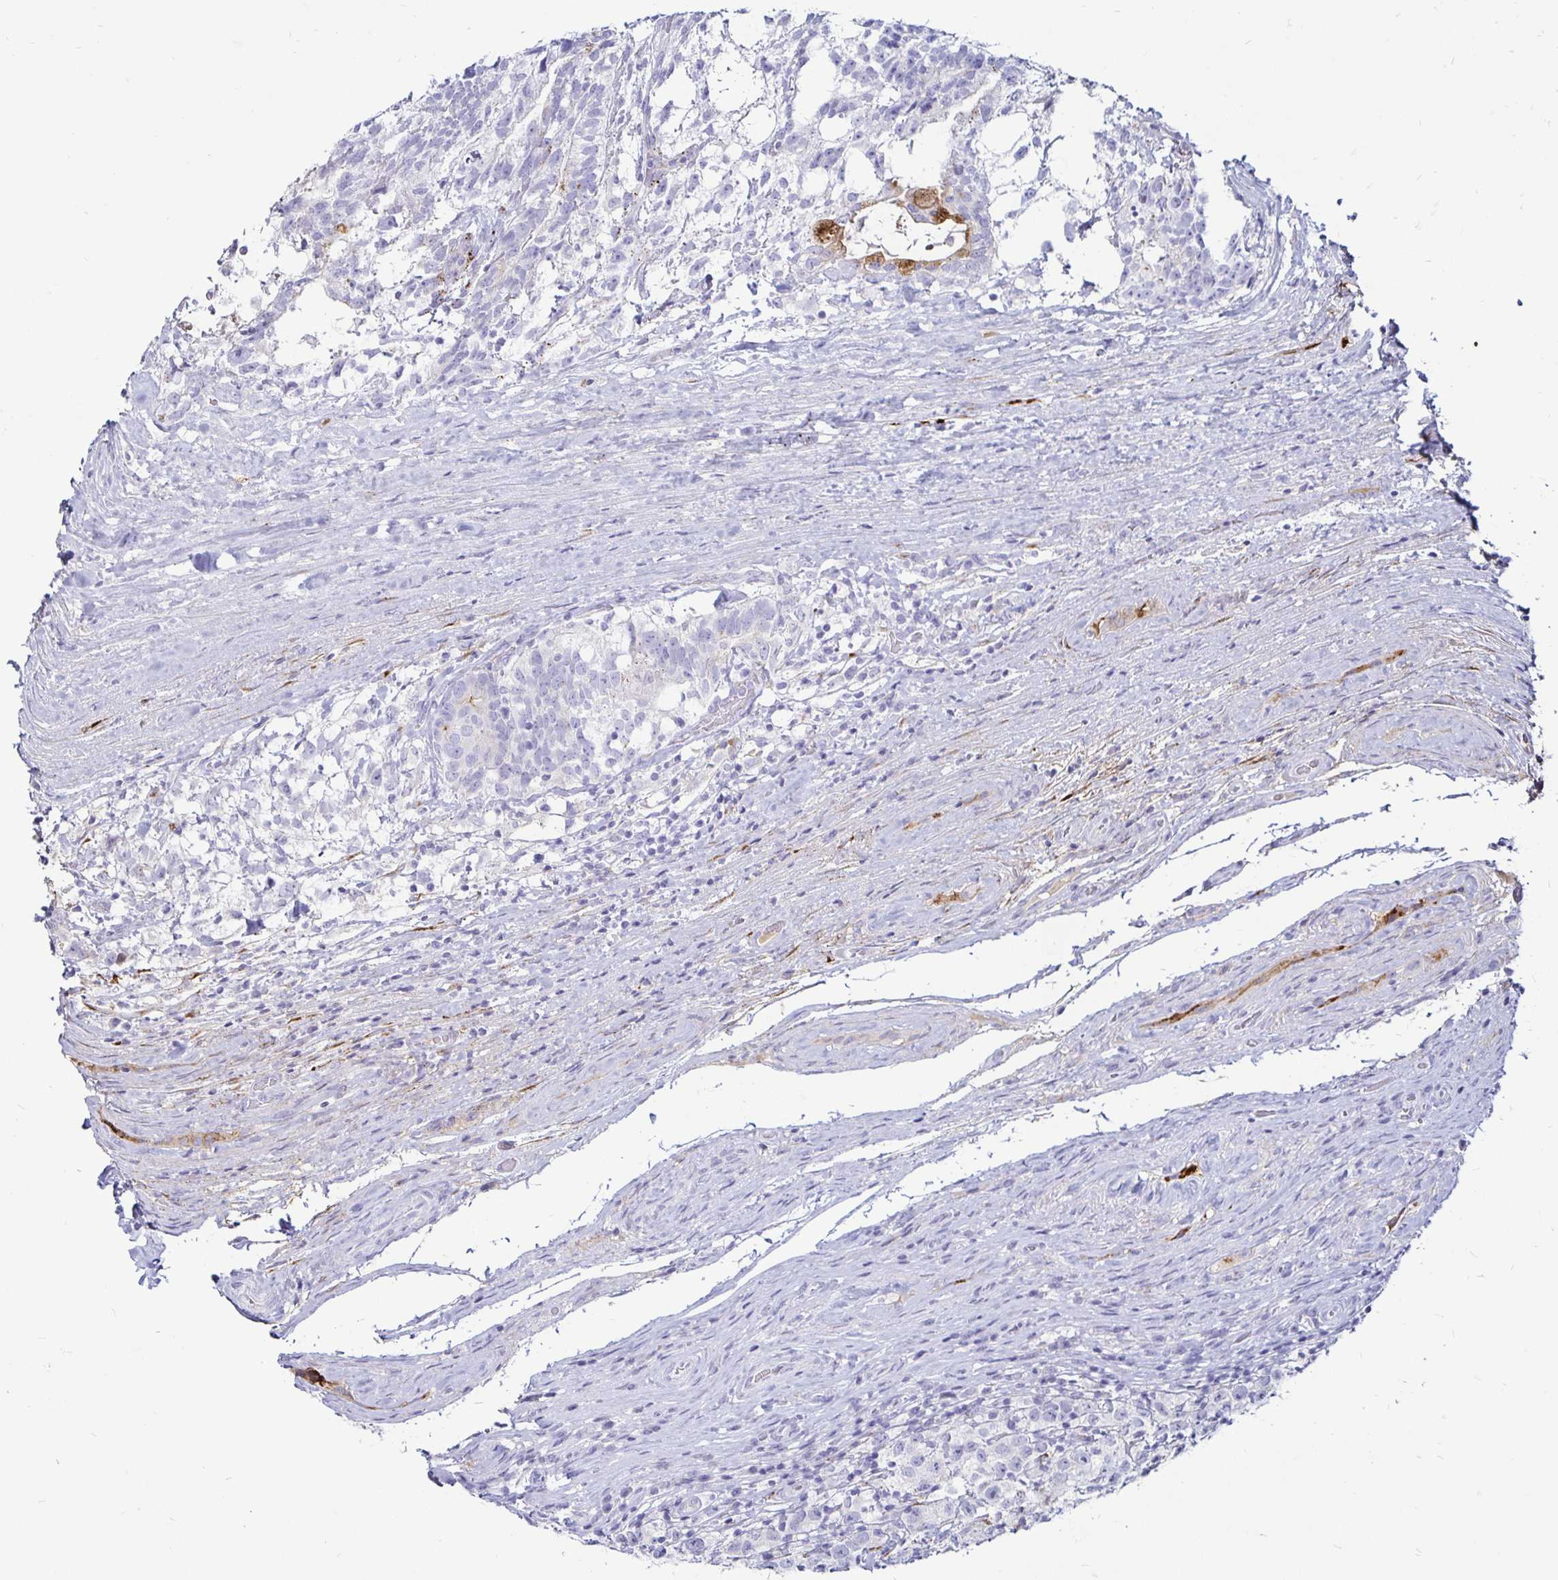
{"staining": {"intensity": "moderate", "quantity": "<25%", "location": "cytoplasmic/membranous"}, "tissue": "testis cancer", "cell_type": "Tumor cells", "image_type": "cancer", "snomed": [{"axis": "morphology", "description": "Seminoma, NOS"}, {"axis": "morphology", "description": "Carcinoma, Embryonal, NOS"}, {"axis": "topography", "description": "Testis"}], "caption": "A low amount of moderate cytoplasmic/membranous positivity is present in about <25% of tumor cells in testis cancer (embryonal carcinoma) tissue.", "gene": "TIMP1", "patient": {"sex": "male", "age": 41}}